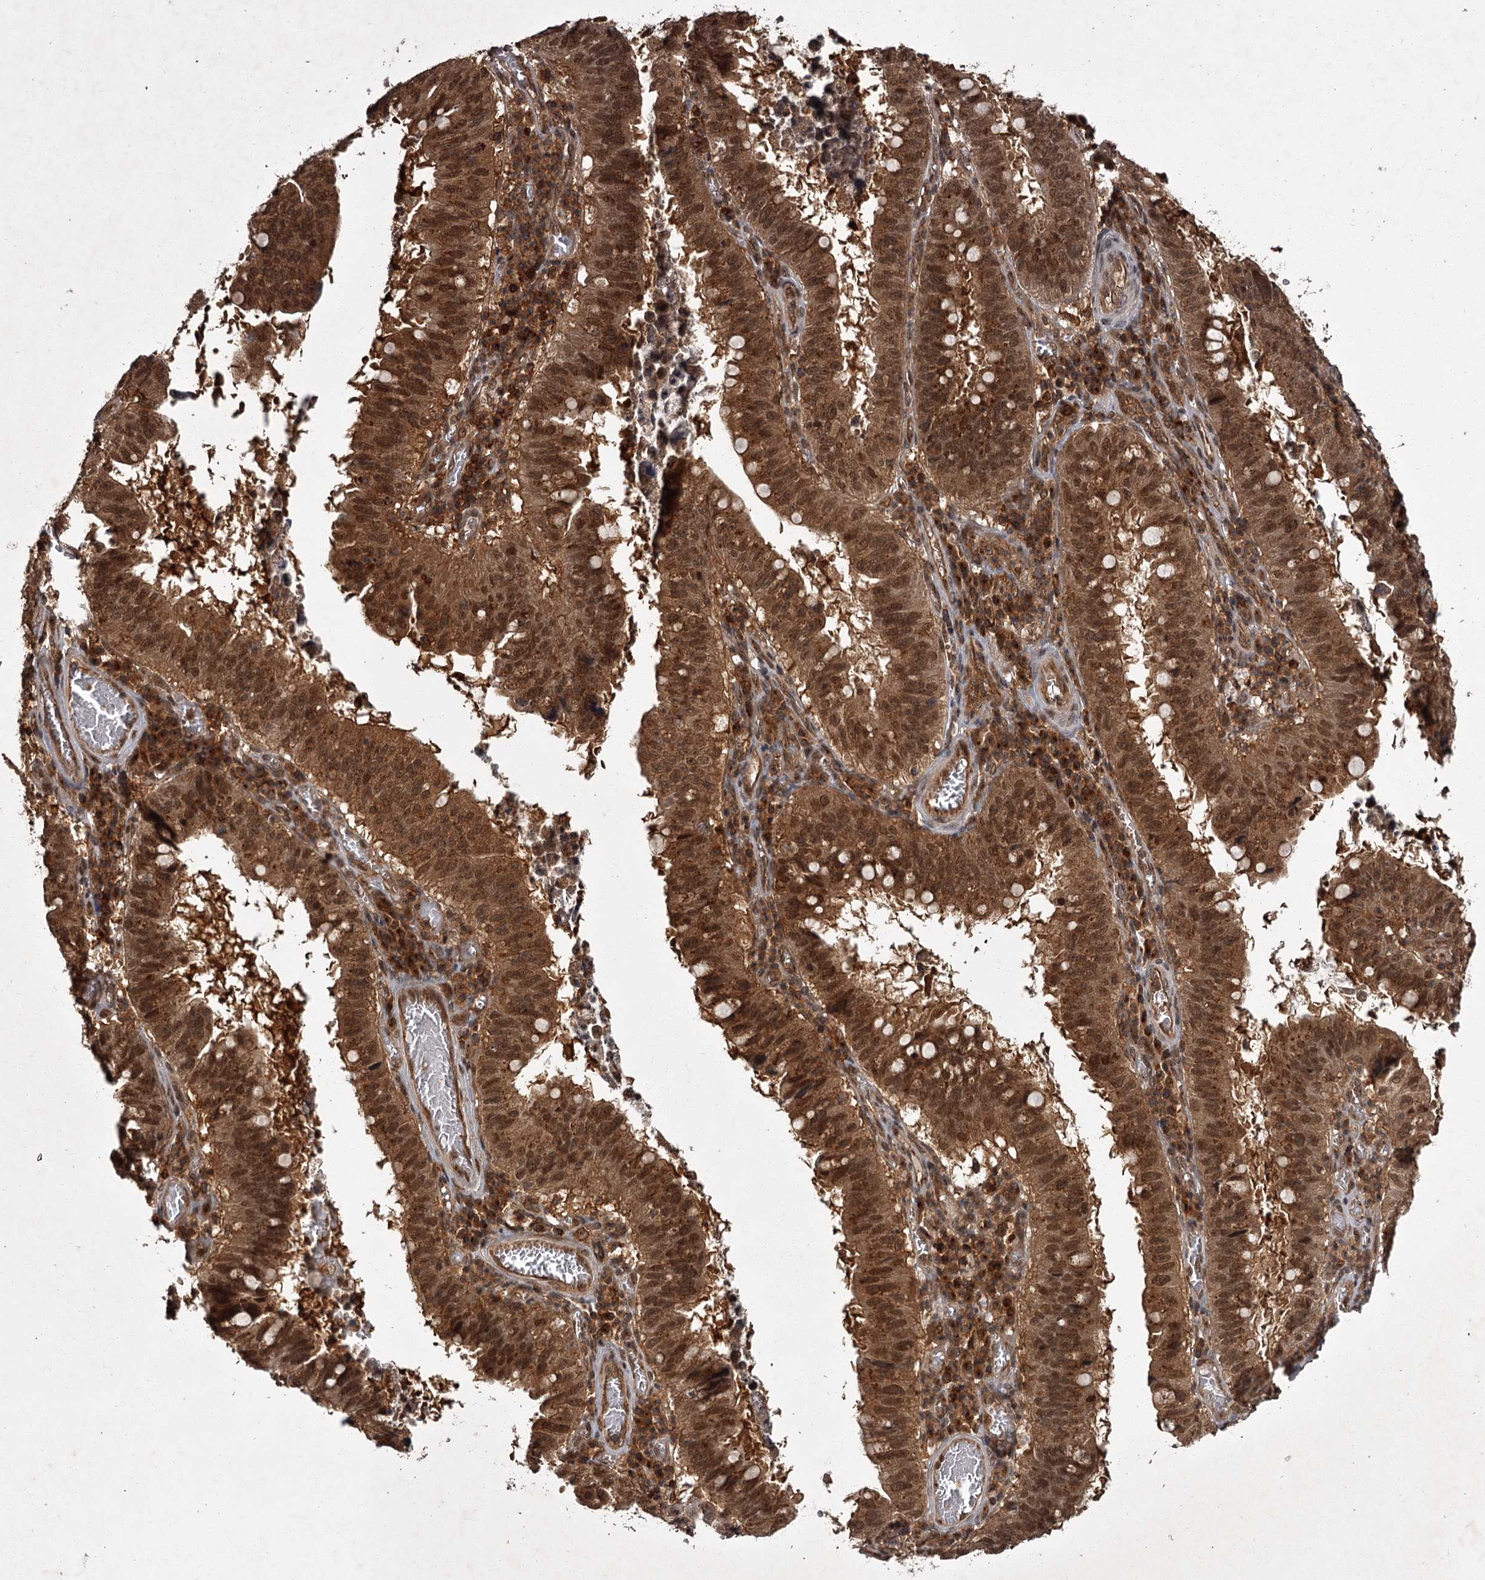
{"staining": {"intensity": "strong", "quantity": ">75%", "location": "cytoplasmic/membranous,nuclear"}, "tissue": "stomach cancer", "cell_type": "Tumor cells", "image_type": "cancer", "snomed": [{"axis": "morphology", "description": "Adenocarcinoma, NOS"}, {"axis": "topography", "description": "Stomach"}], "caption": "Brown immunohistochemical staining in human stomach cancer displays strong cytoplasmic/membranous and nuclear staining in approximately >75% of tumor cells.", "gene": "TBC1D23", "patient": {"sex": "male", "age": 59}}